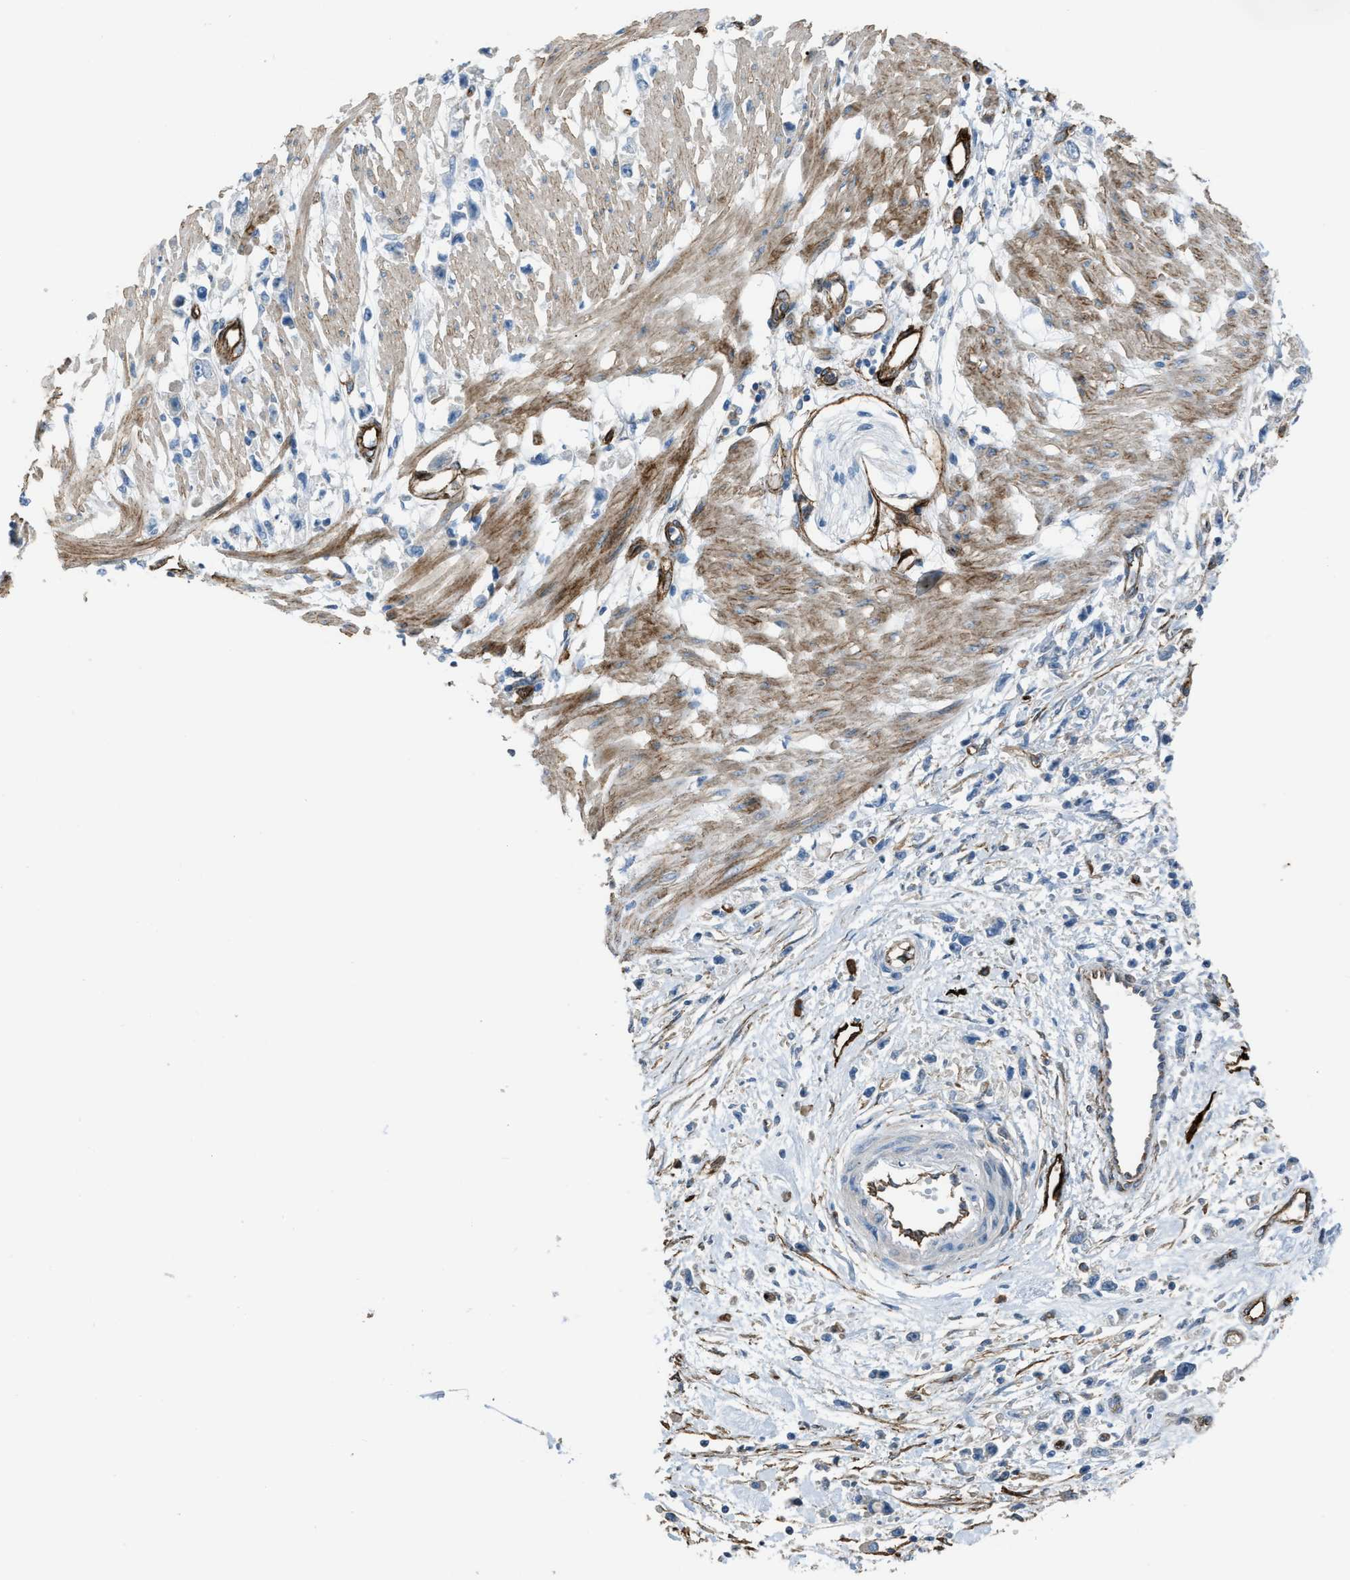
{"staining": {"intensity": "negative", "quantity": "none", "location": "none"}, "tissue": "stomach cancer", "cell_type": "Tumor cells", "image_type": "cancer", "snomed": [{"axis": "morphology", "description": "Adenocarcinoma, NOS"}, {"axis": "topography", "description": "Stomach"}], "caption": "Immunohistochemical staining of human stomach adenocarcinoma demonstrates no significant positivity in tumor cells.", "gene": "SLC22A15", "patient": {"sex": "female", "age": 59}}